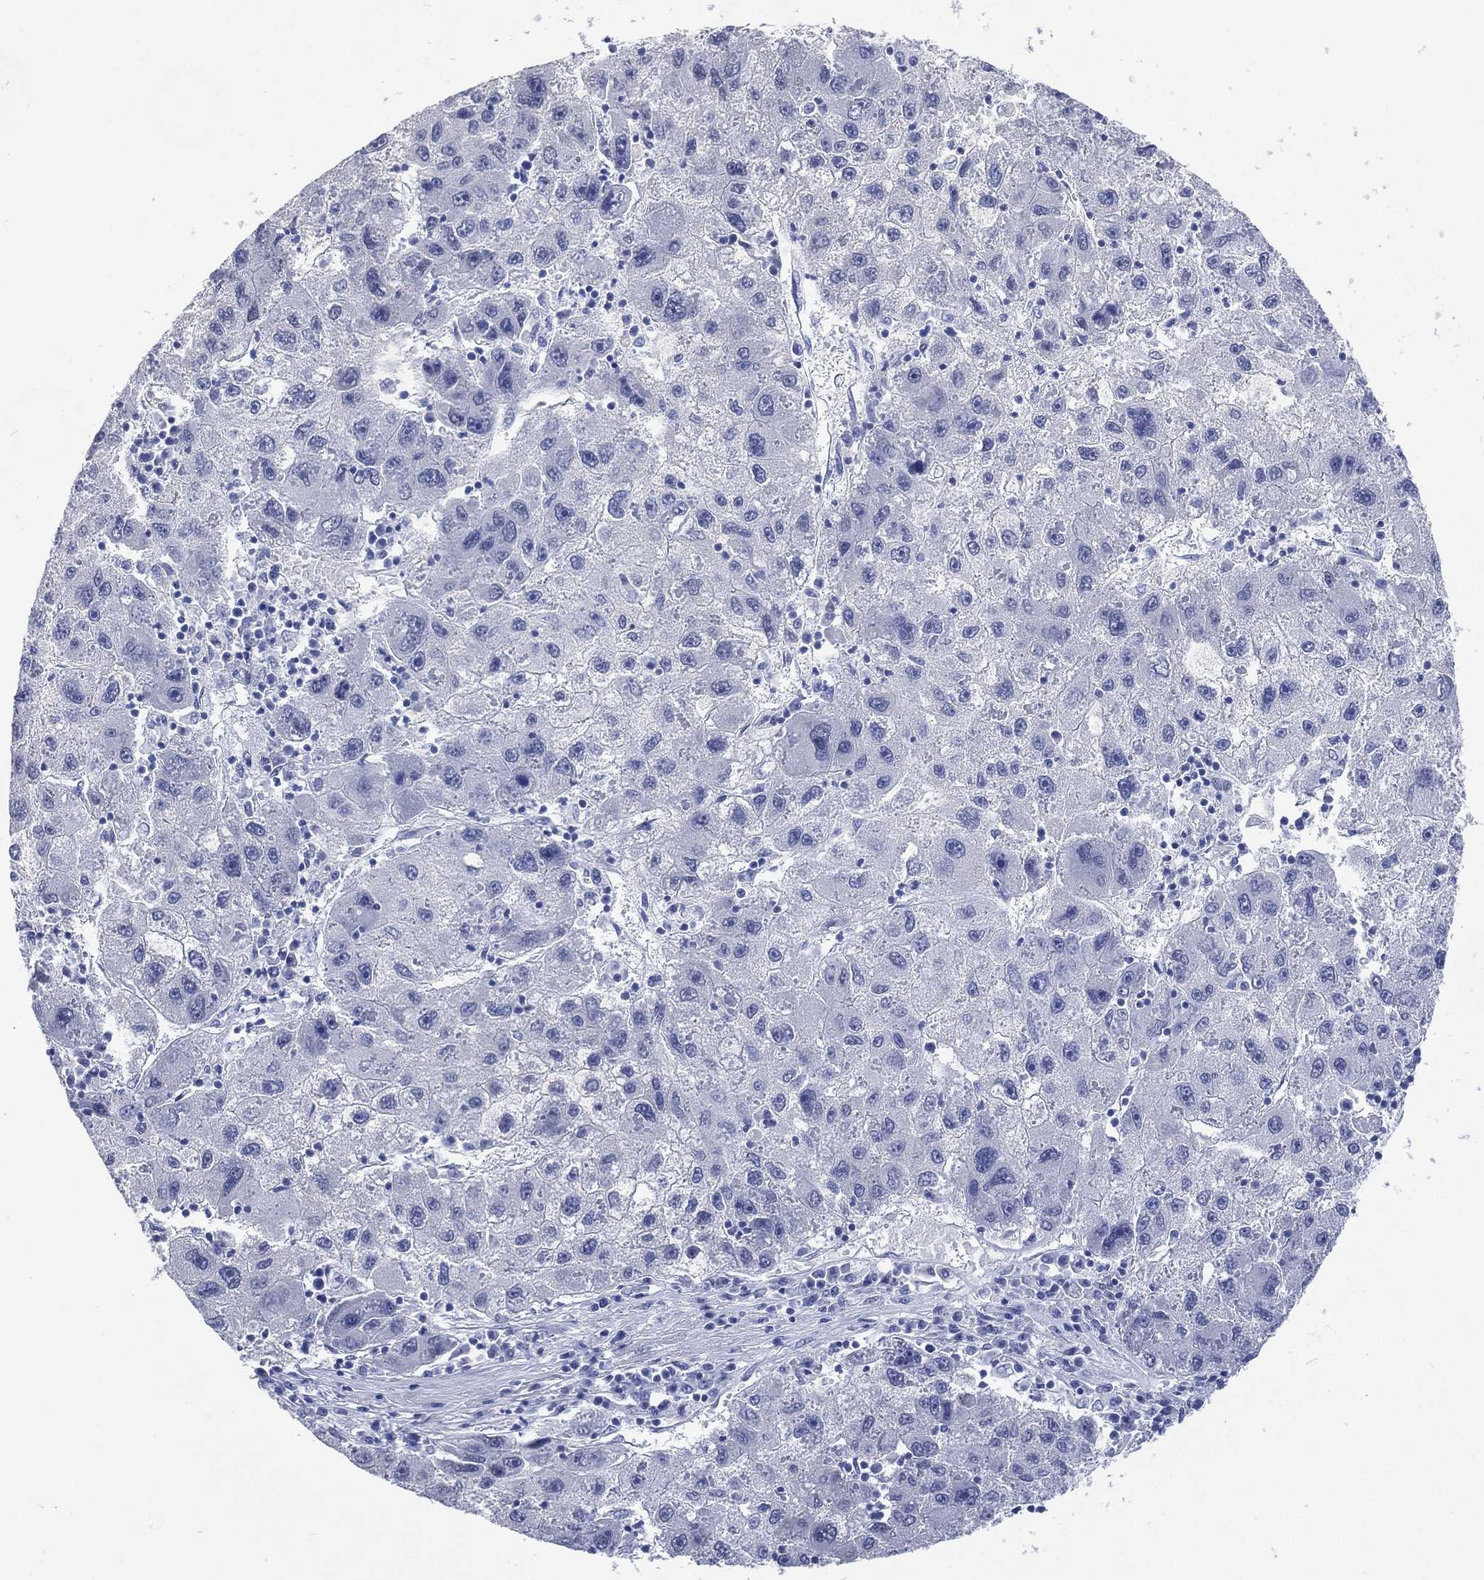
{"staining": {"intensity": "negative", "quantity": "none", "location": "none"}, "tissue": "liver cancer", "cell_type": "Tumor cells", "image_type": "cancer", "snomed": [{"axis": "morphology", "description": "Carcinoma, Hepatocellular, NOS"}, {"axis": "topography", "description": "Liver"}], "caption": "High magnification brightfield microscopy of hepatocellular carcinoma (liver) stained with DAB (brown) and counterstained with hematoxylin (blue): tumor cells show no significant positivity.", "gene": "FMO1", "patient": {"sex": "male", "age": 75}}